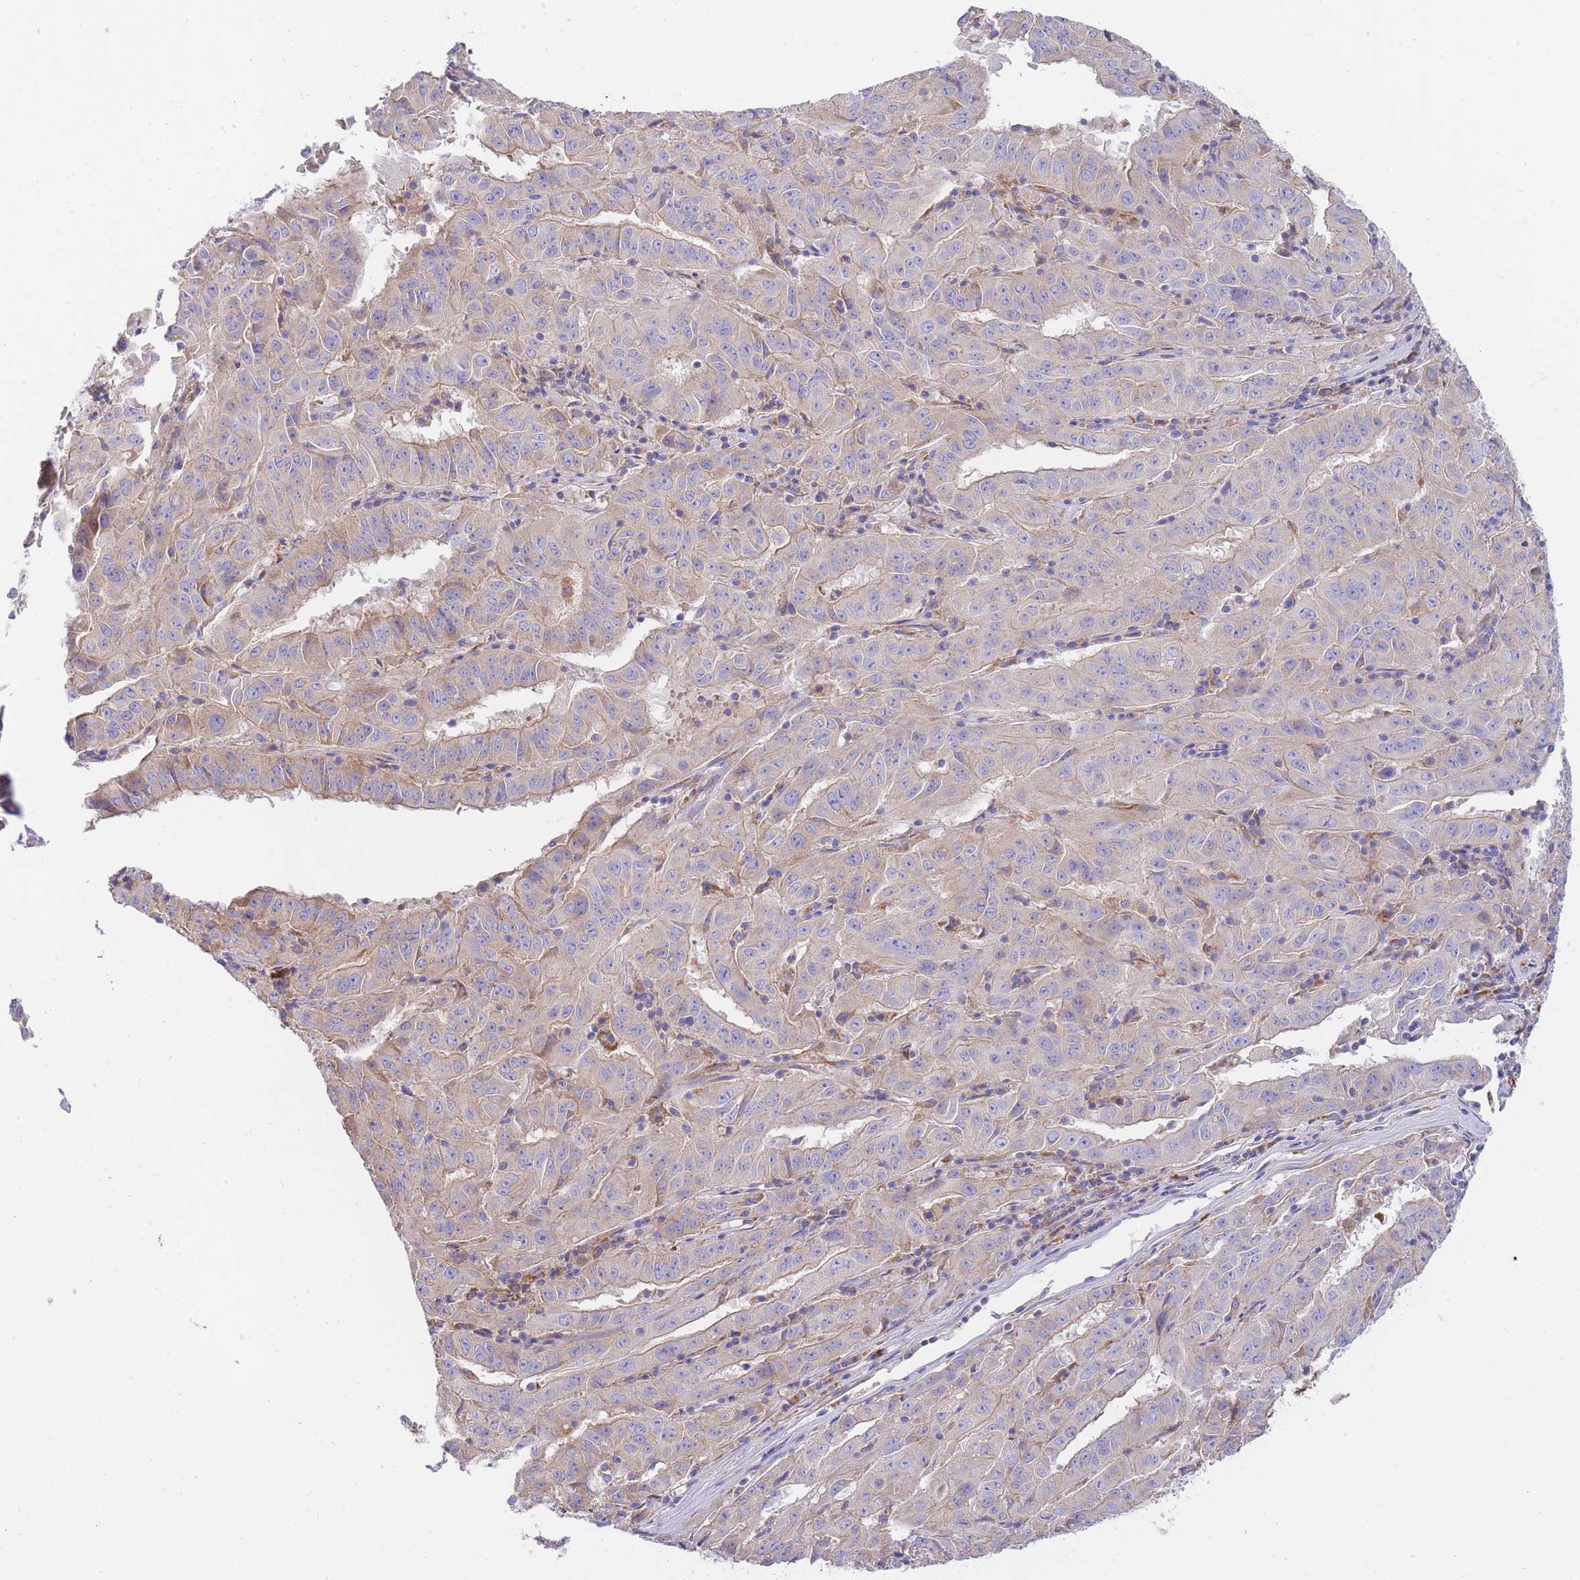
{"staining": {"intensity": "weak", "quantity": "25%-75%", "location": "cytoplasmic/membranous"}, "tissue": "pancreatic cancer", "cell_type": "Tumor cells", "image_type": "cancer", "snomed": [{"axis": "morphology", "description": "Adenocarcinoma, NOS"}, {"axis": "topography", "description": "Pancreas"}], "caption": "Human pancreatic cancer (adenocarcinoma) stained with a brown dye shows weak cytoplasmic/membranous positive positivity in approximately 25%-75% of tumor cells.", "gene": "SH2B2", "patient": {"sex": "male", "age": 63}}